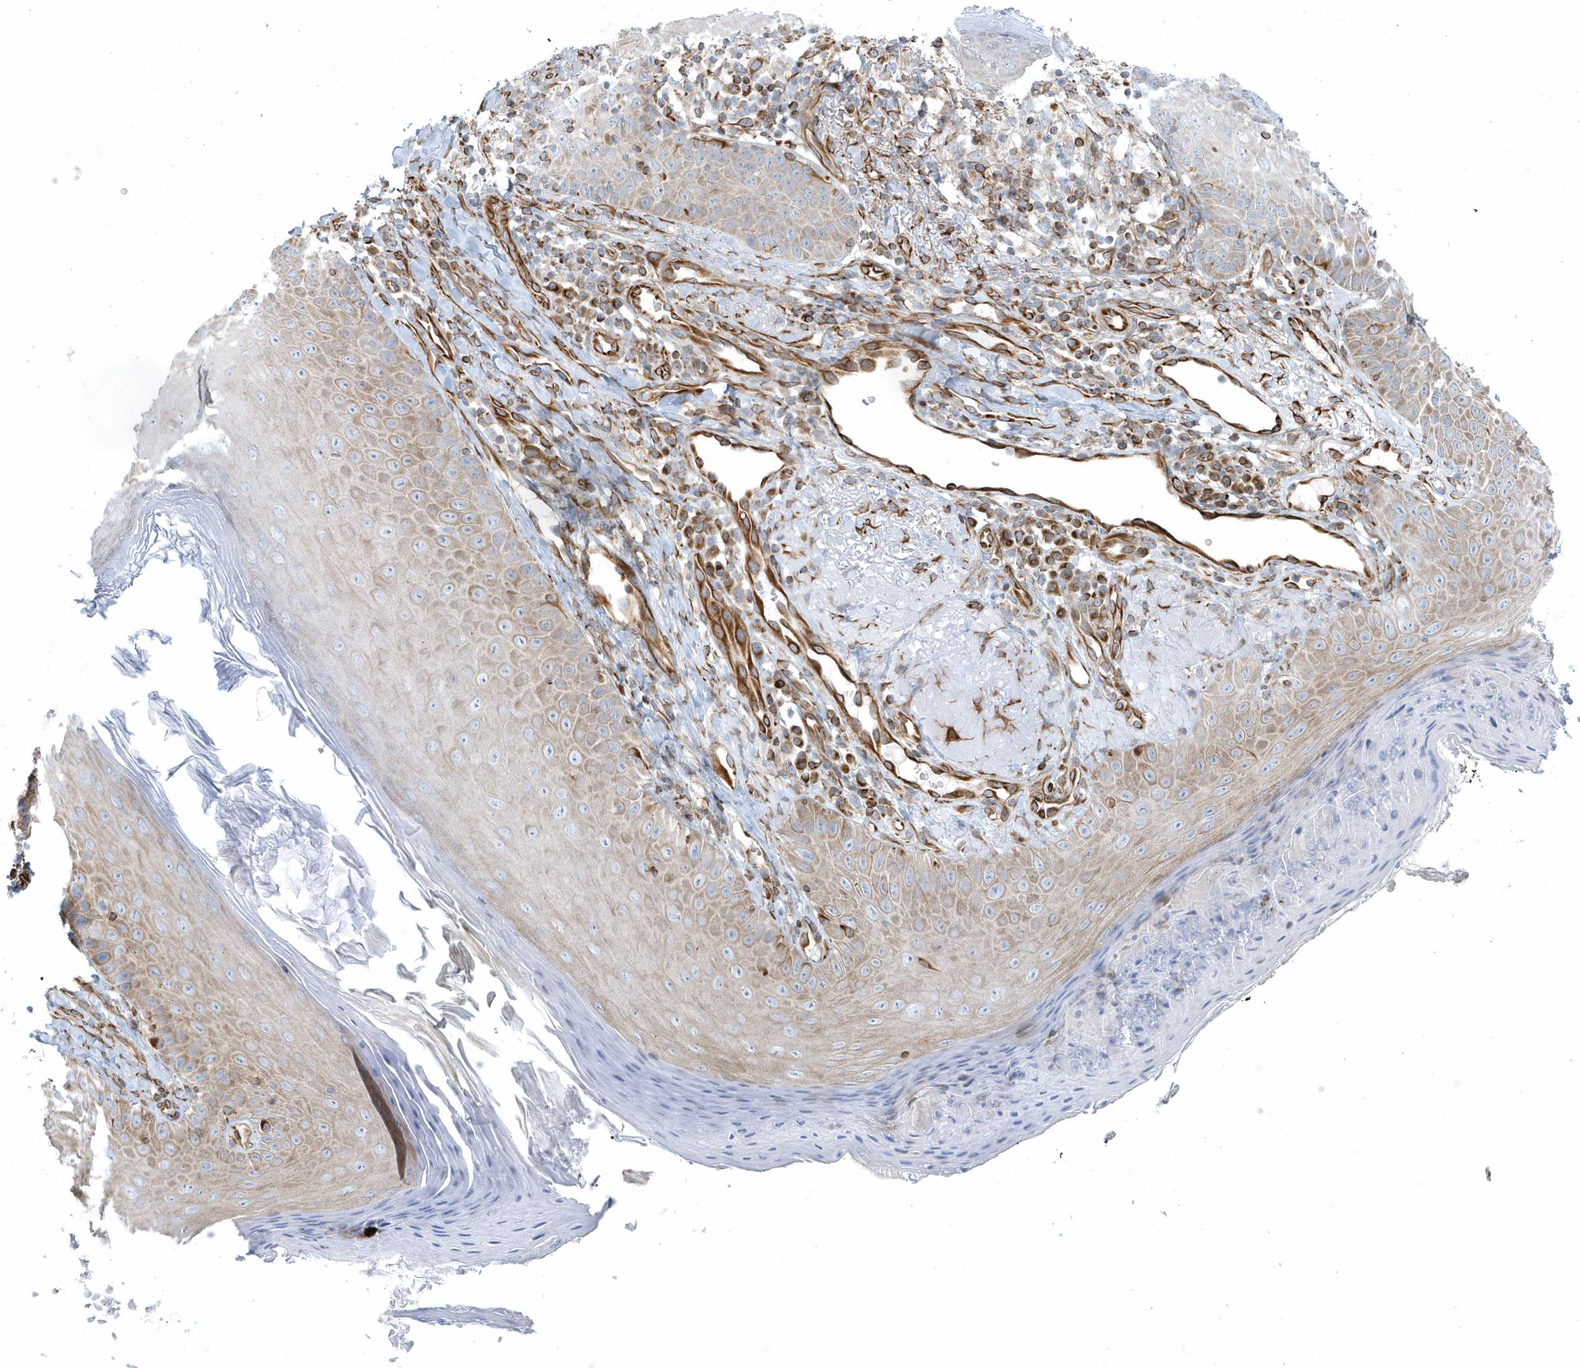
{"staining": {"intensity": "strong", "quantity": ">75%", "location": "cytoplasmic/membranous"}, "tissue": "skin", "cell_type": "Fibroblasts", "image_type": "normal", "snomed": [{"axis": "morphology", "description": "Normal tissue, NOS"}, {"axis": "topography", "description": "Skin"}], "caption": "Immunohistochemistry histopathology image of normal skin: skin stained using IHC demonstrates high levels of strong protein expression localized specifically in the cytoplasmic/membranous of fibroblasts, appearing as a cytoplasmic/membranous brown color.", "gene": "GPR152", "patient": {"sex": "male", "age": 57}}